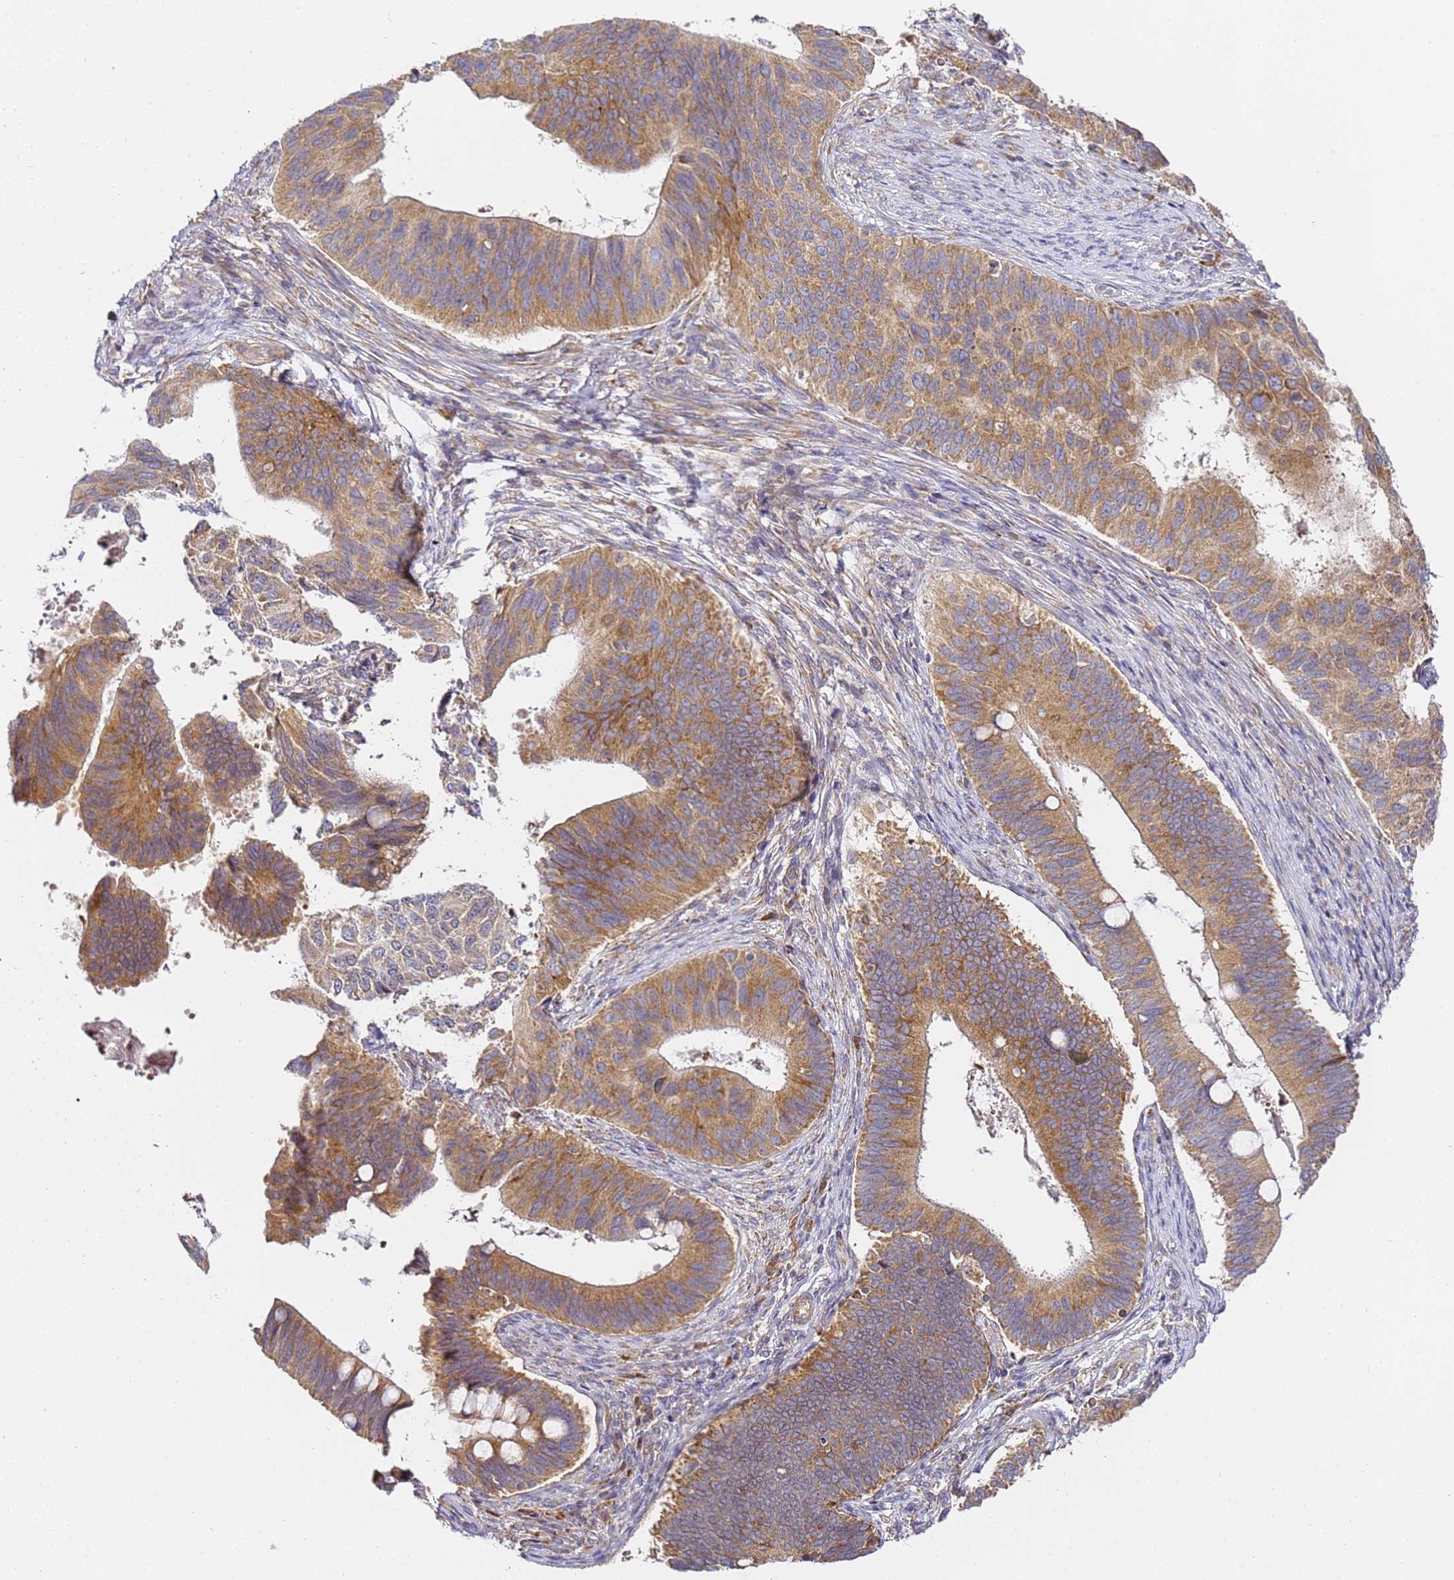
{"staining": {"intensity": "moderate", "quantity": ">75%", "location": "cytoplasmic/membranous"}, "tissue": "cervical cancer", "cell_type": "Tumor cells", "image_type": "cancer", "snomed": [{"axis": "morphology", "description": "Adenocarcinoma, NOS"}, {"axis": "topography", "description": "Cervix"}], "caption": "Brown immunohistochemical staining in human adenocarcinoma (cervical) shows moderate cytoplasmic/membranous expression in approximately >75% of tumor cells.", "gene": "RPL13A", "patient": {"sex": "female", "age": 42}}